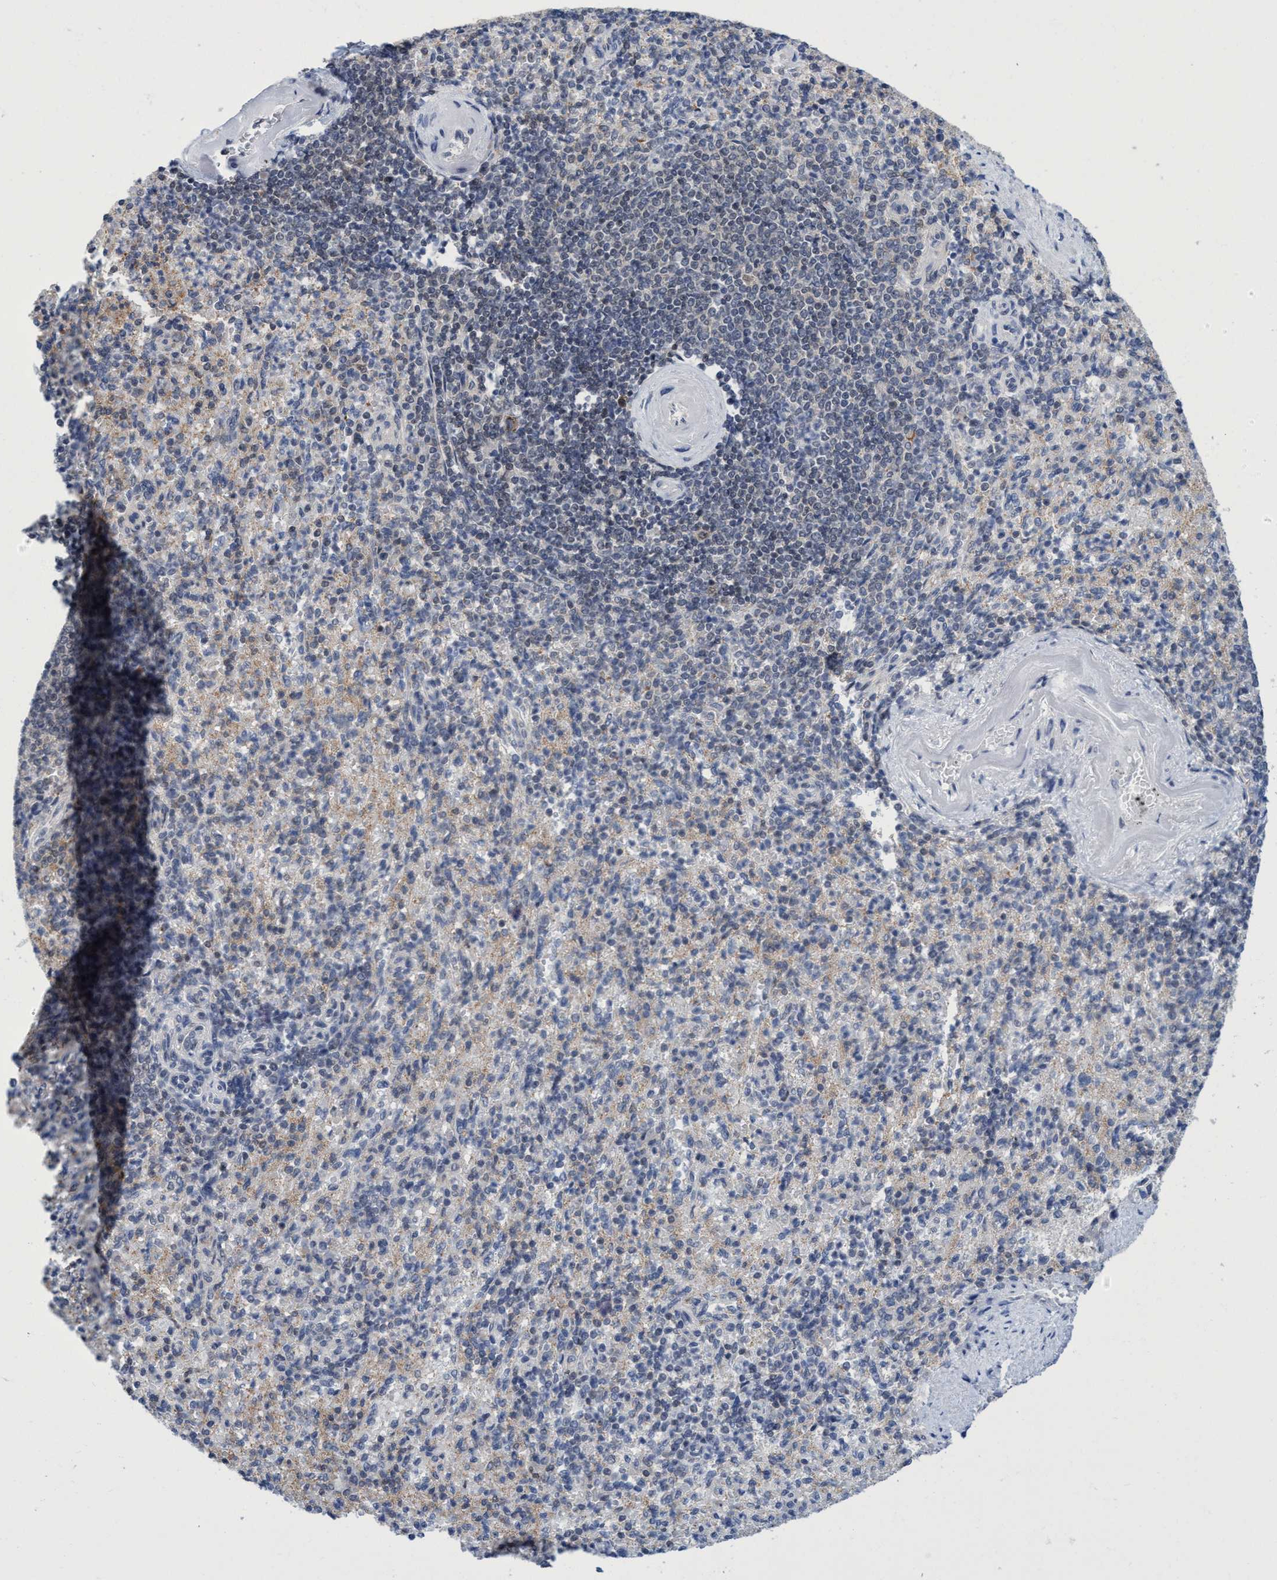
{"staining": {"intensity": "negative", "quantity": "none", "location": "none"}, "tissue": "spleen", "cell_type": "Cells in red pulp", "image_type": "normal", "snomed": [{"axis": "morphology", "description": "Normal tissue, NOS"}, {"axis": "topography", "description": "Spleen"}], "caption": "The histopathology image shows no staining of cells in red pulp in benign spleen.", "gene": "C9orf78", "patient": {"sex": "female", "age": 74}}